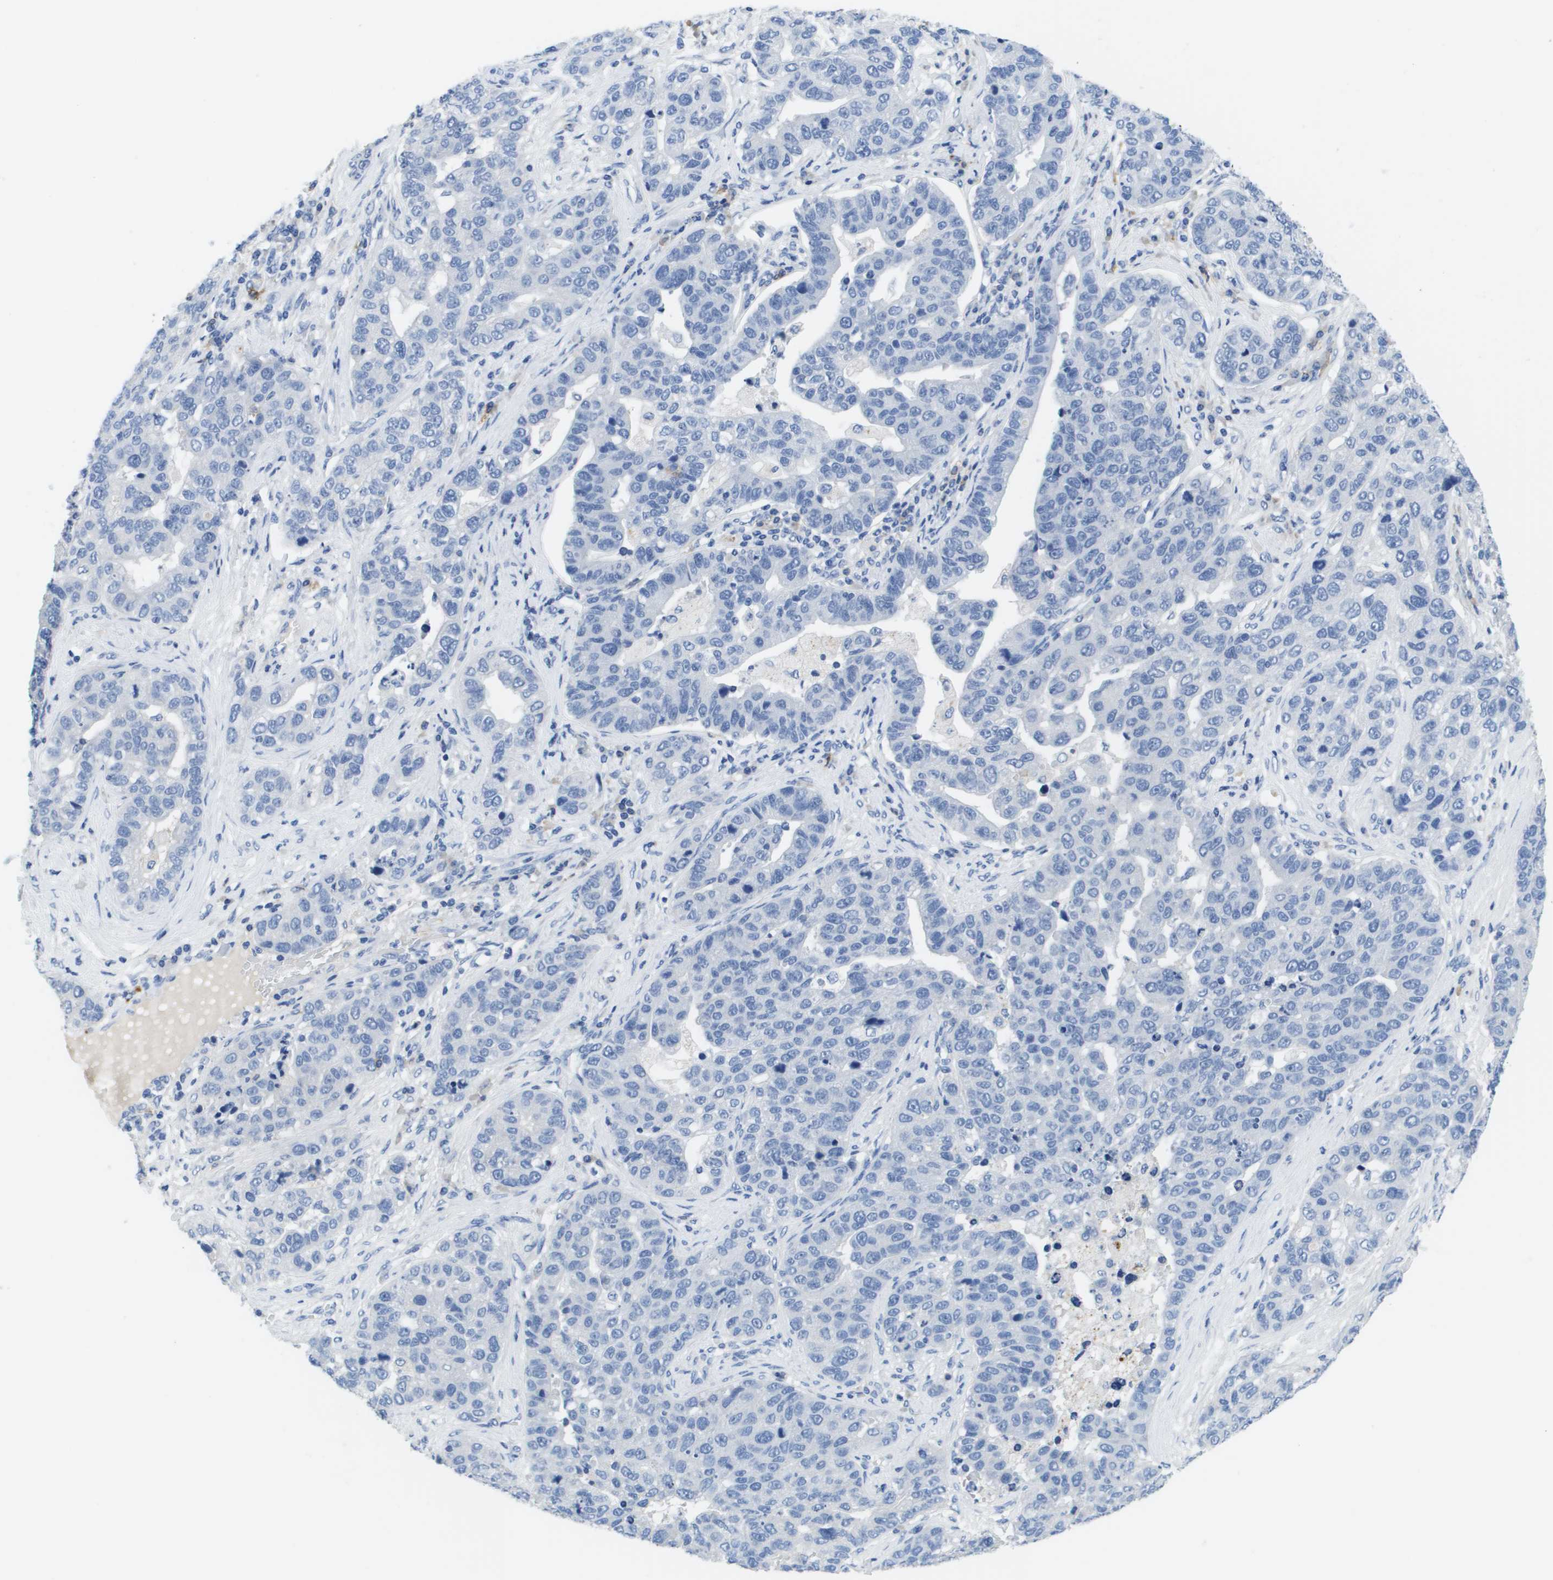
{"staining": {"intensity": "negative", "quantity": "none", "location": "none"}, "tissue": "pancreatic cancer", "cell_type": "Tumor cells", "image_type": "cancer", "snomed": [{"axis": "morphology", "description": "Adenocarcinoma, NOS"}, {"axis": "topography", "description": "Pancreas"}], "caption": "A high-resolution micrograph shows immunohistochemistry staining of pancreatic cancer, which demonstrates no significant staining in tumor cells. (DAB (3,3'-diaminobenzidine) immunohistochemistry (IHC) with hematoxylin counter stain).", "gene": "MS4A1", "patient": {"sex": "female", "age": 61}}